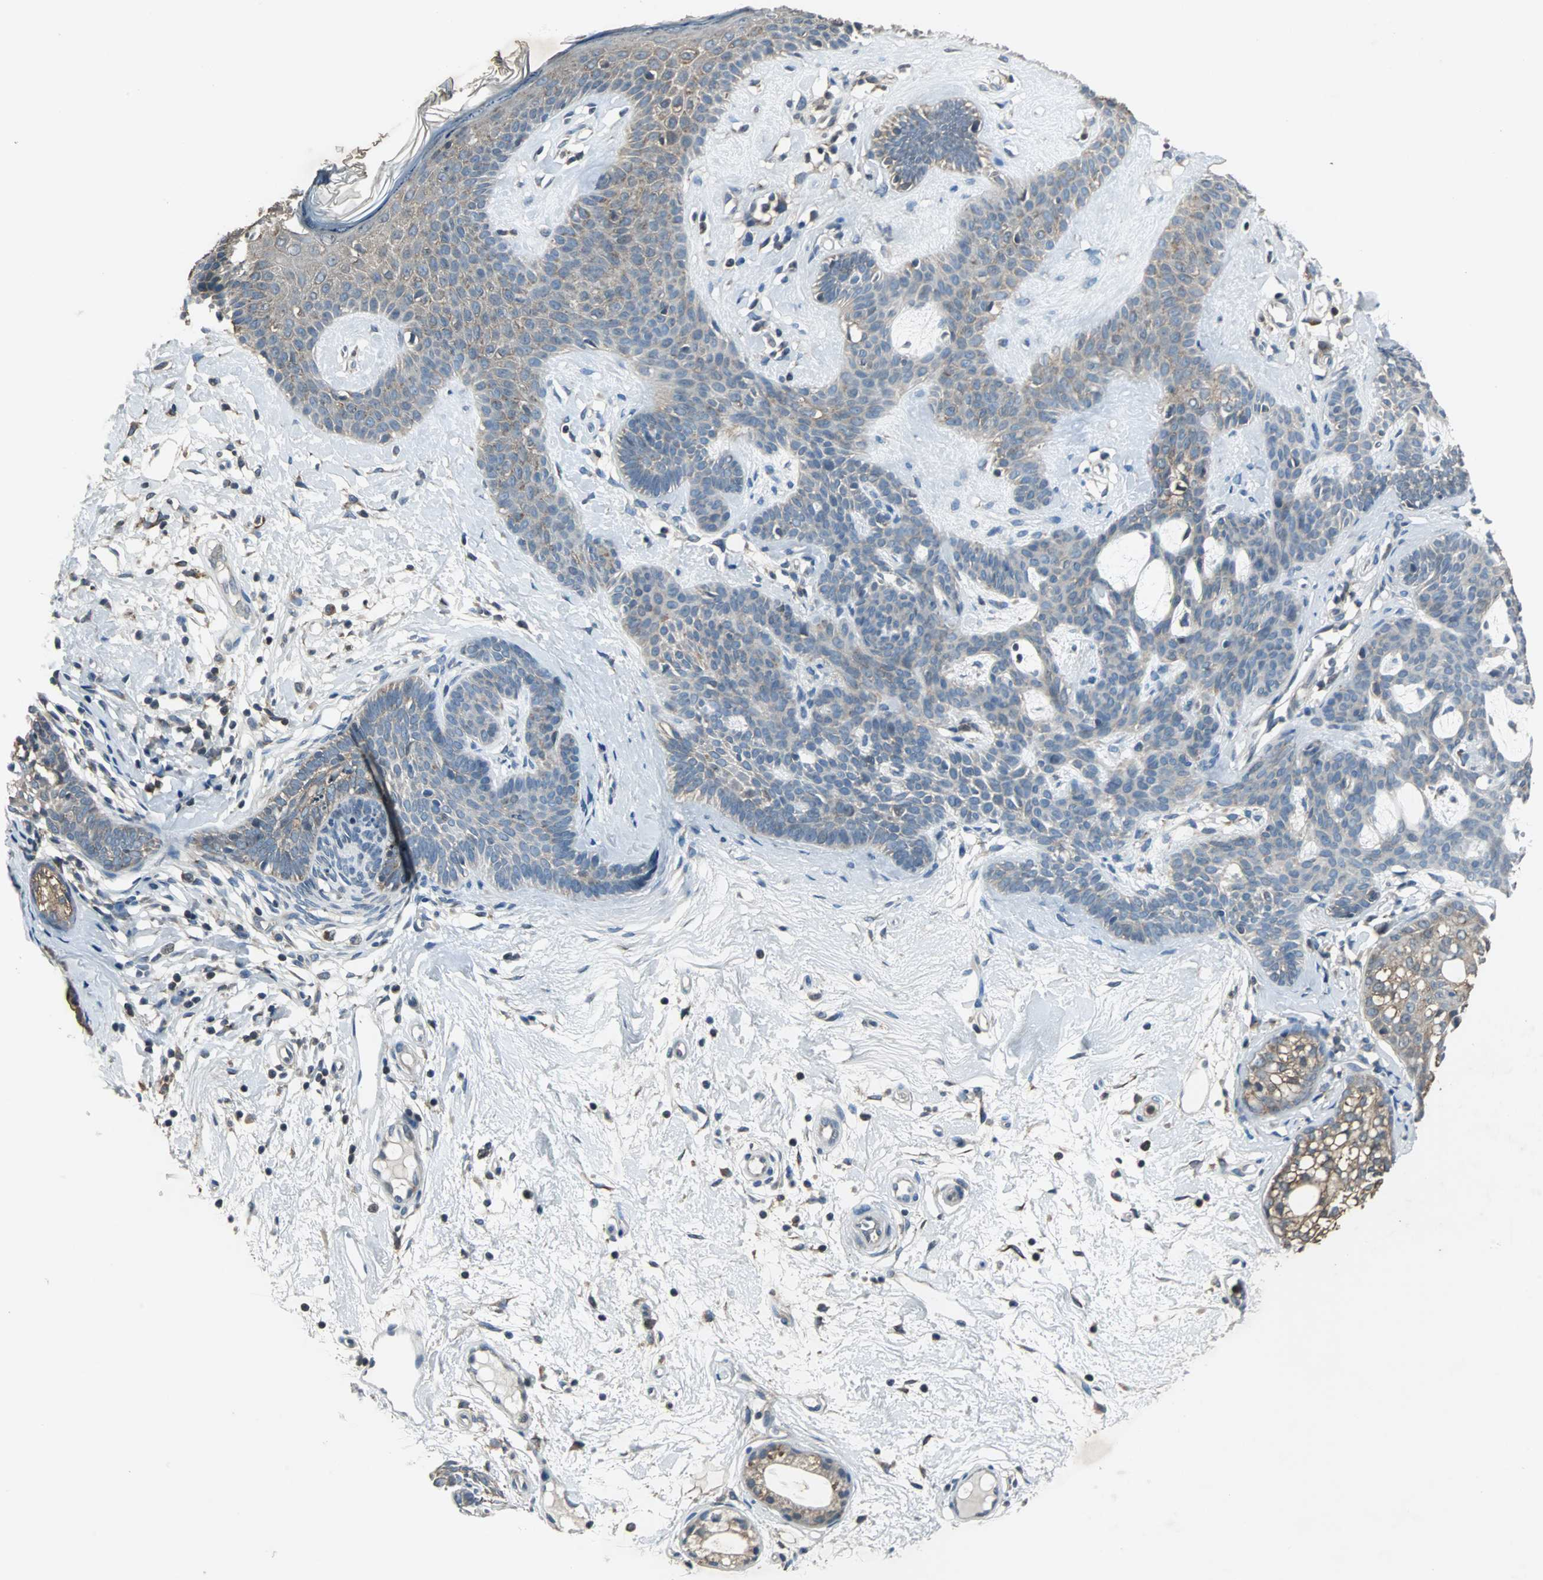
{"staining": {"intensity": "weak", "quantity": "25%-75%", "location": "cytoplasmic/membranous"}, "tissue": "skin cancer", "cell_type": "Tumor cells", "image_type": "cancer", "snomed": [{"axis": "morphology", "description": "Developmental malformation"}, {"axis": "morphology", "description": "Basal cell carcinoma"}, {"axis": "topography", "description": "Skin"}], "caption": "Skin cancer was stained to show a protein in brown. There is low levels of weak cytoplasmic/membranous positivity in approximately 25%-75% of tumor cells. (Brightfield microscopy of DAB IHC at high magnification).", "gene": "SOS1", "patient": {"sex": "female", "age": 62}}